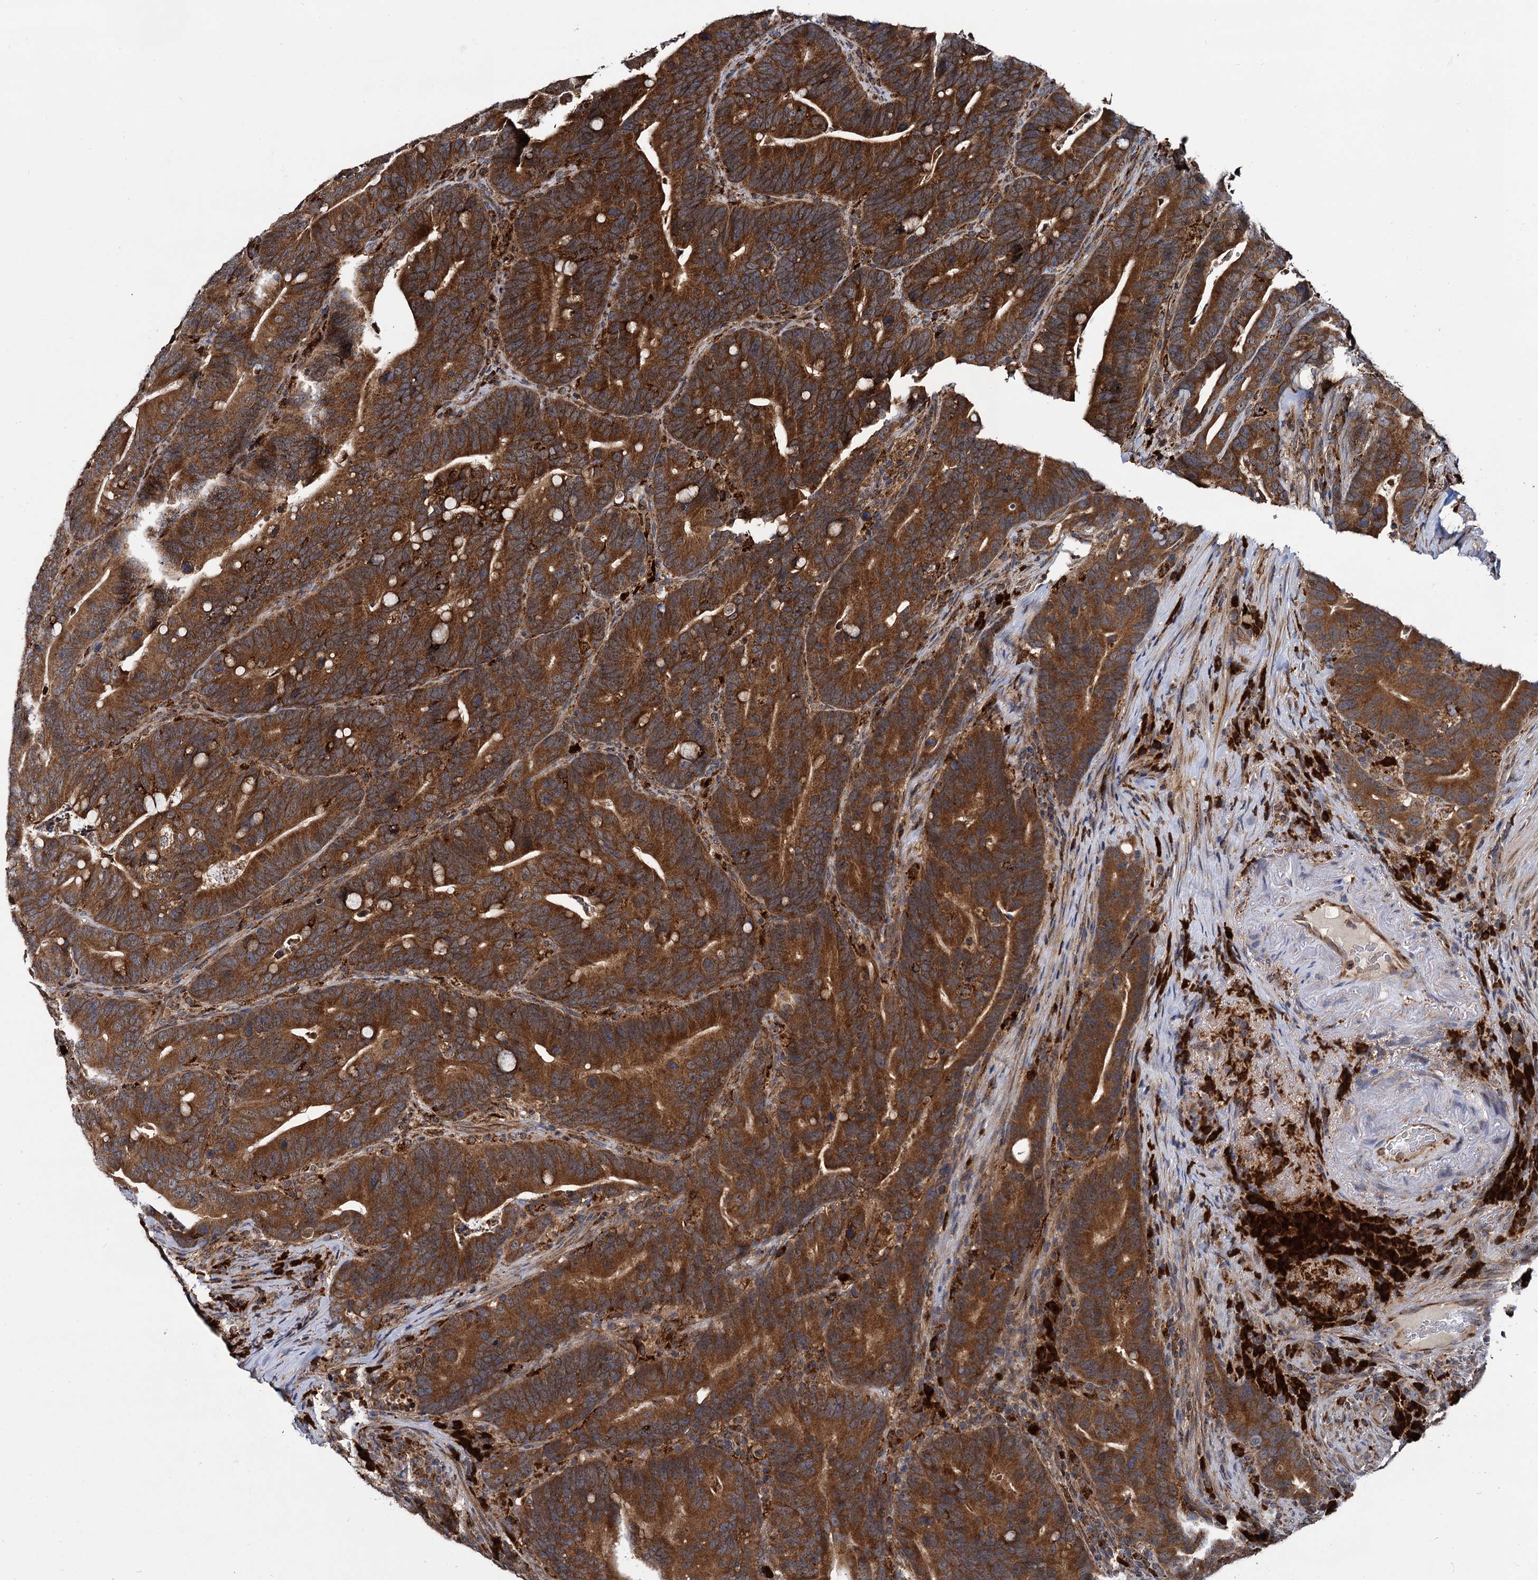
{"staining": {"intensity": "strong", "quantity": ">75%", "location": "cytoplasmic/membranous"}, "tissue": "colorectal cancer", "cell_type": "Tumor cells", "image_type": "cancer", "snomed": [{"axis": "morphology", "description": "Adenocarcinoma, NOS"}, {"axis": "topography", "description": "Colon"}], "caption": "Immunohistochemical staining of human adenocarcinoma (colorectal) exhibits high levels of strong cytoplasmic/membranous expression in approximately >75% of tumor cells.", "gene": "UFM1", "patient": {"sex": "female", "age": 66}}